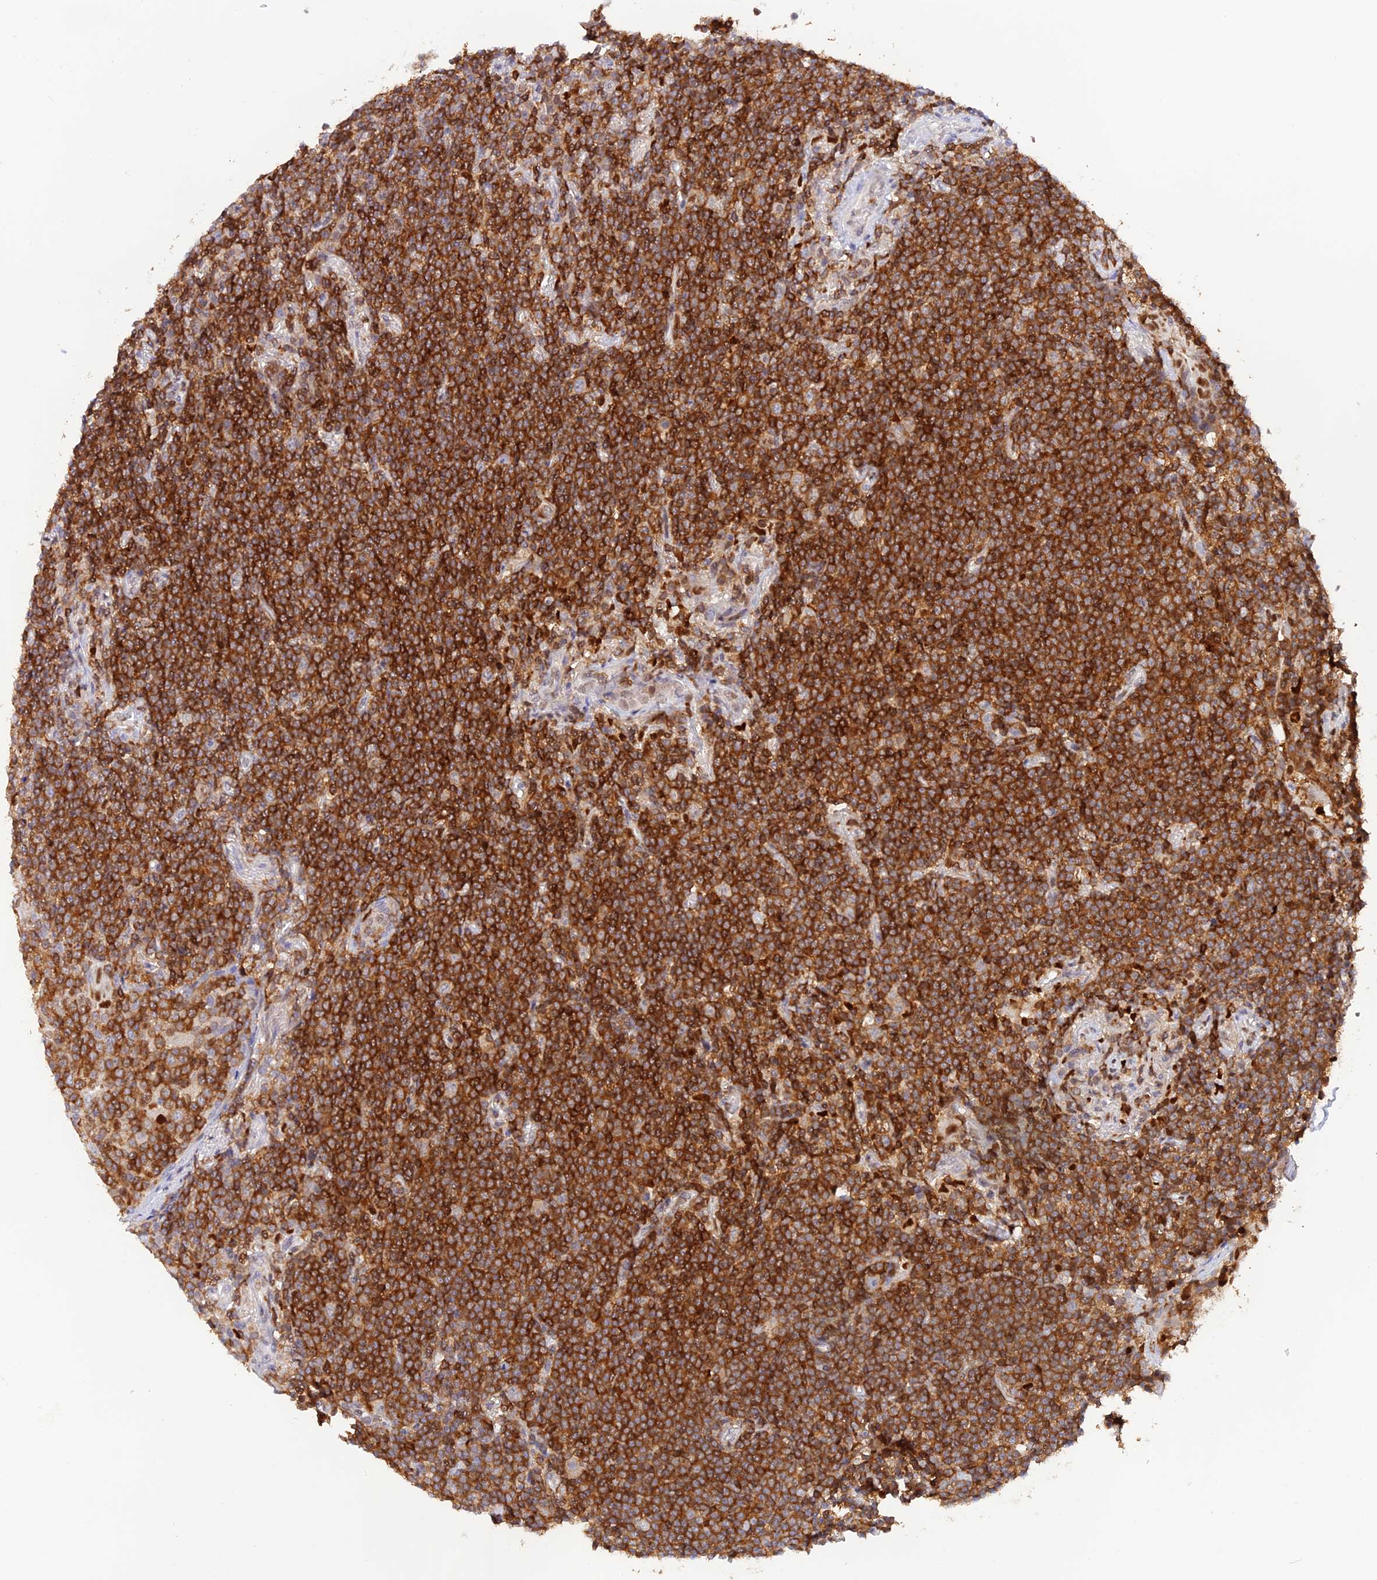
{"staining": {"intensity": "strong", "quantity": ">75%", "location": "cytoplasmic/membranous"}, "tissue": "lymphoma", "cell_type": "Tumor cells", "image_type": "cancer", "snomed": [{"axis": "morphology", "description": "Malignant lymphoma, non-Hodgkin's type, Low grade"}, {"axis": "topography", "description": "Lung"}], "caption": "An immunohistochemistry (IHC) image of tumor tissue is shown. Protein staining in brown highlights strong cytoplasmic/membranous positivity in malignant lymphoma, non-Hodgkin's type (low-grade) within tumor cells. (DAB (3,3'-diaminobenzidine) IHC, brown staining for protein, blue staining for nuclei).", "gene": "DENND1C", "patient": {"sex": "female", "age": 71}}